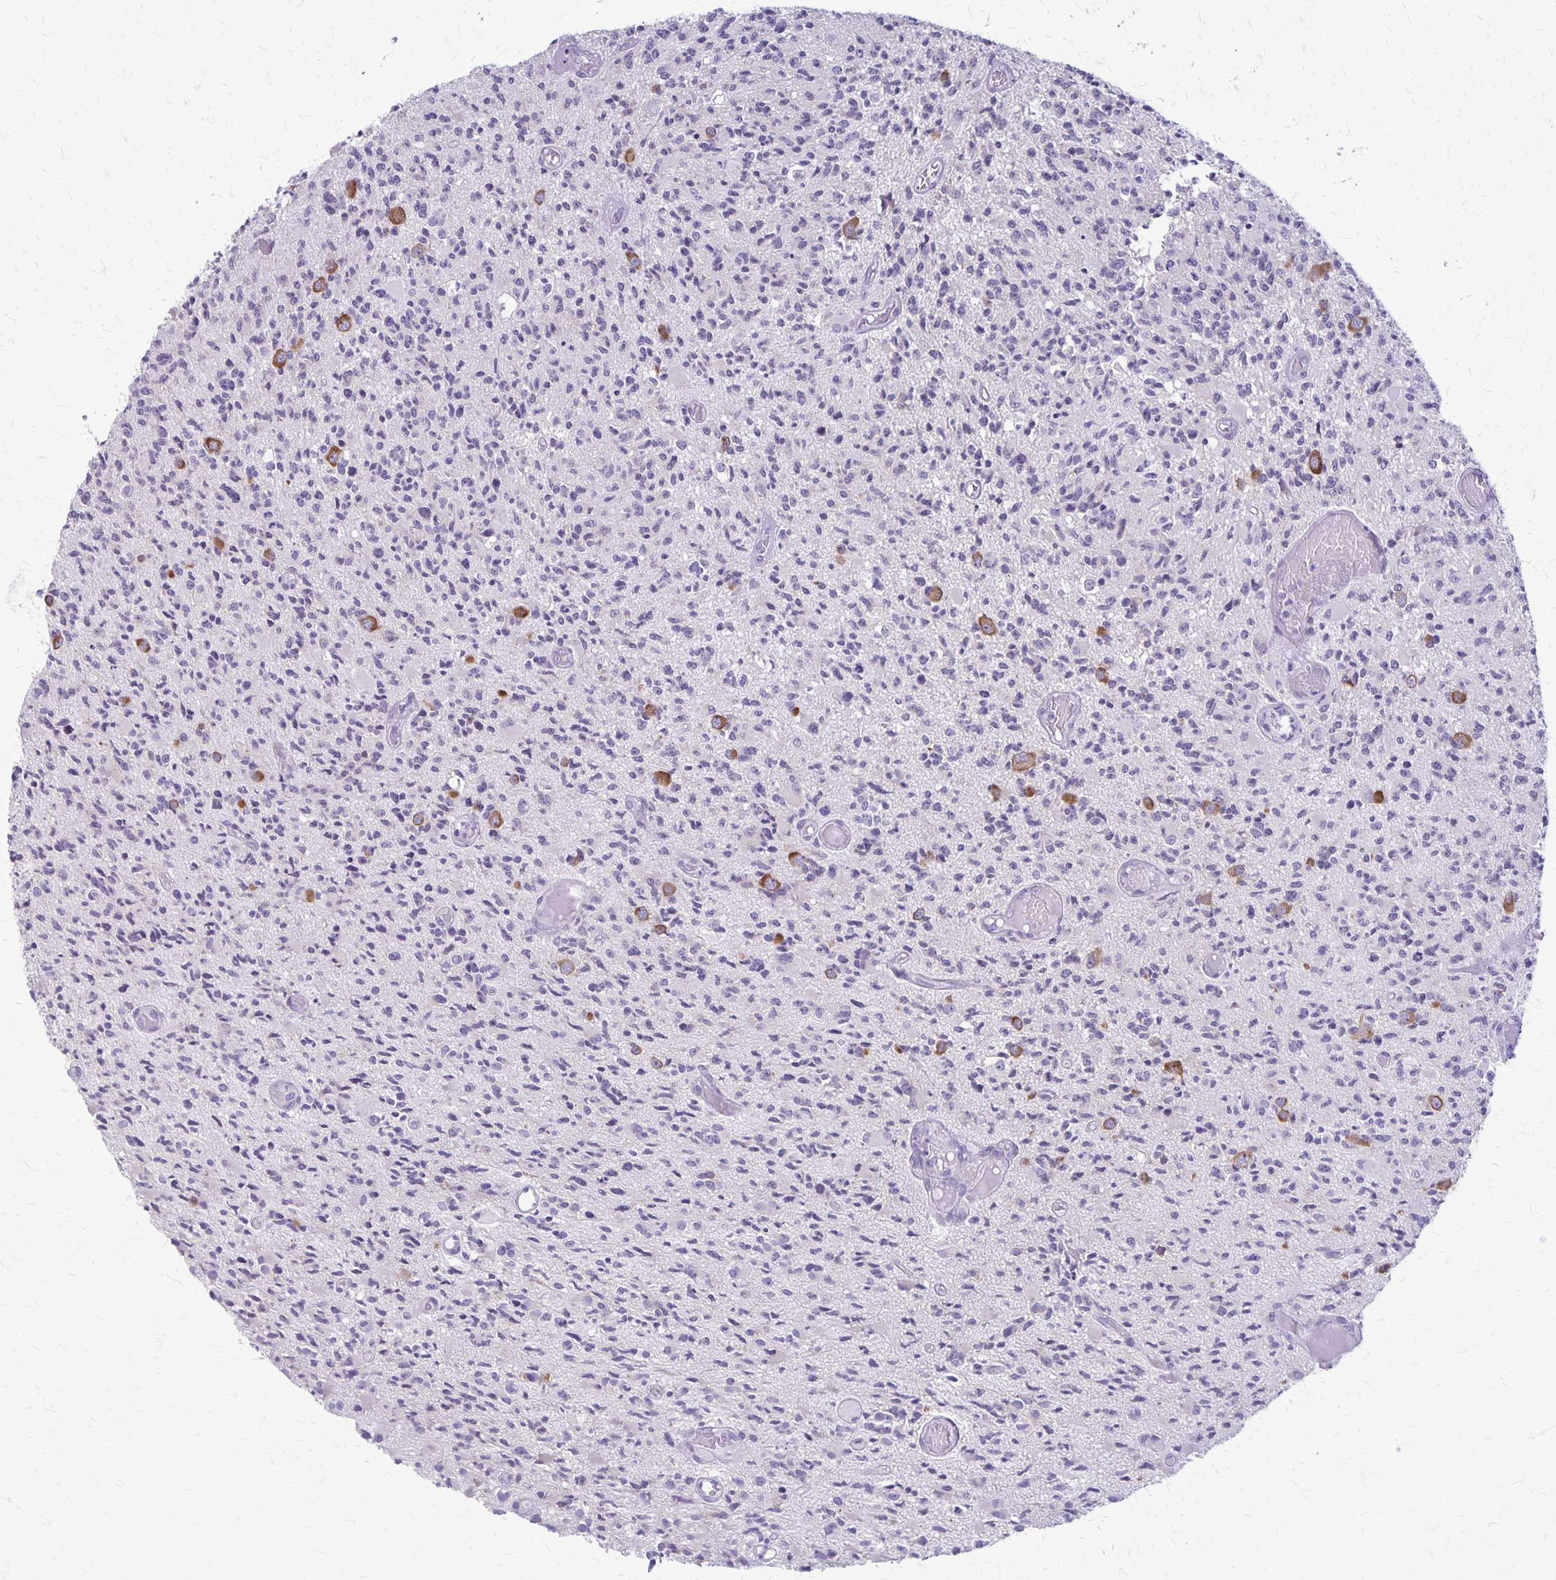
{"staining": {"intensity": "negative", "quantity": "none", "location": "none"}, "tissue": "glioma", "cell_type": "Tumor cells", "image_type": "cancer", "snomed": [{"axis": "morphology", "description": "Glioma, malignant, High grade"}, {"axis": "topography", "description": "Brain"}], "caption": "This is an immunohistochemistry (IHC) histopathology image of human glioma. There is no expression in tumor cells.", "gene": "PLXNB3", "patient": {"sex": "female", "age": 63}}